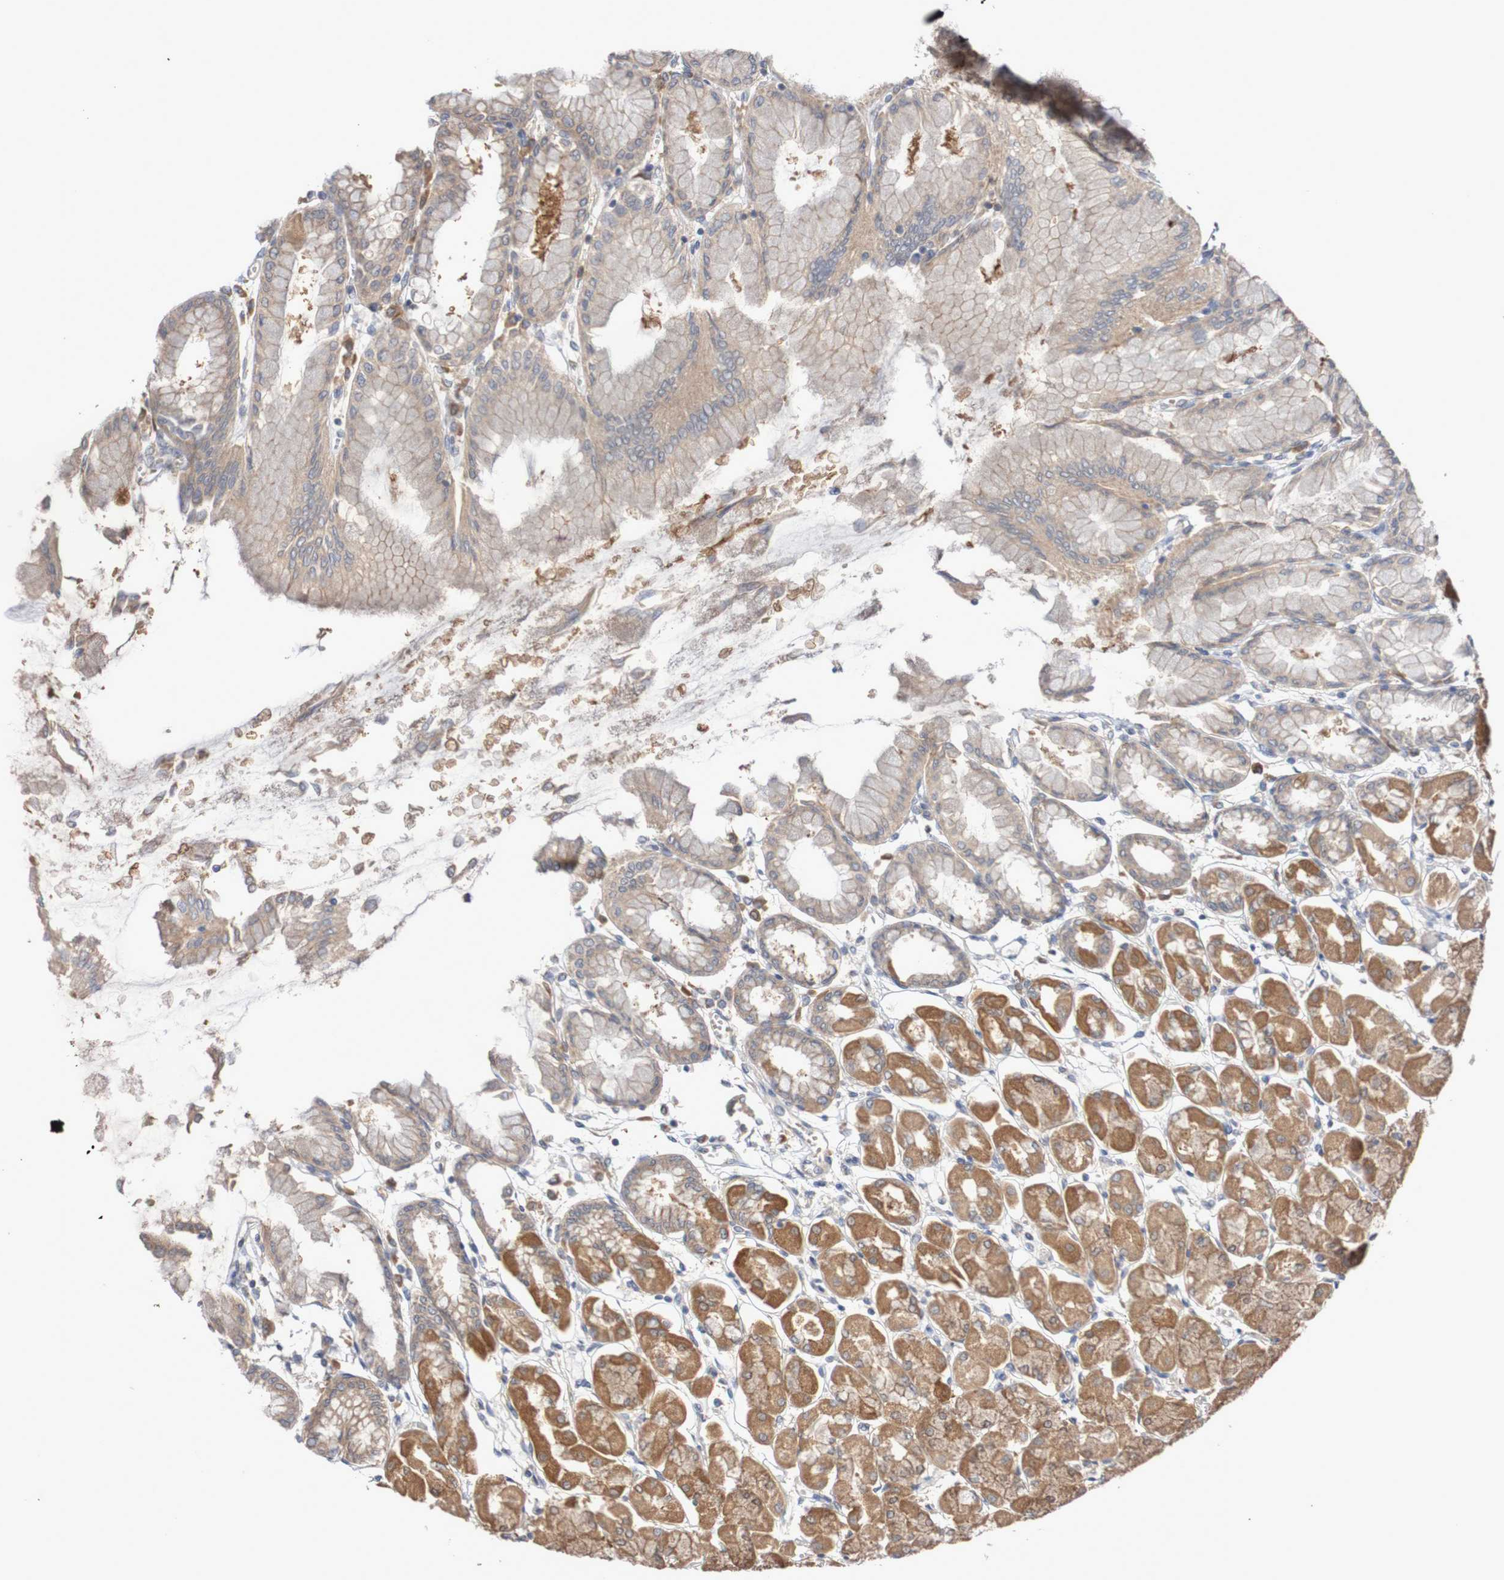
{"staining": {"intensity": "moderate", "quantity": ">75%", "location": "cytoplasmic/membranous"}, "tissue": "stomach", "cell_type": "Glandular cells", "image_type": "normal", "snomed": [{"axis": "morphology", "description": "Normal tissue, NOS"}, {"axis": "topography", "description": "Stomach, upper"}], "caption": "There is medium levels of moderate cytoplasmic/membranous positivity in glandular cells of benign stomach, as demonstrated by immunohistochemical staining (brown color).", "gene": "PHPT1", "patient": {"sex": "female", "age": 56}}